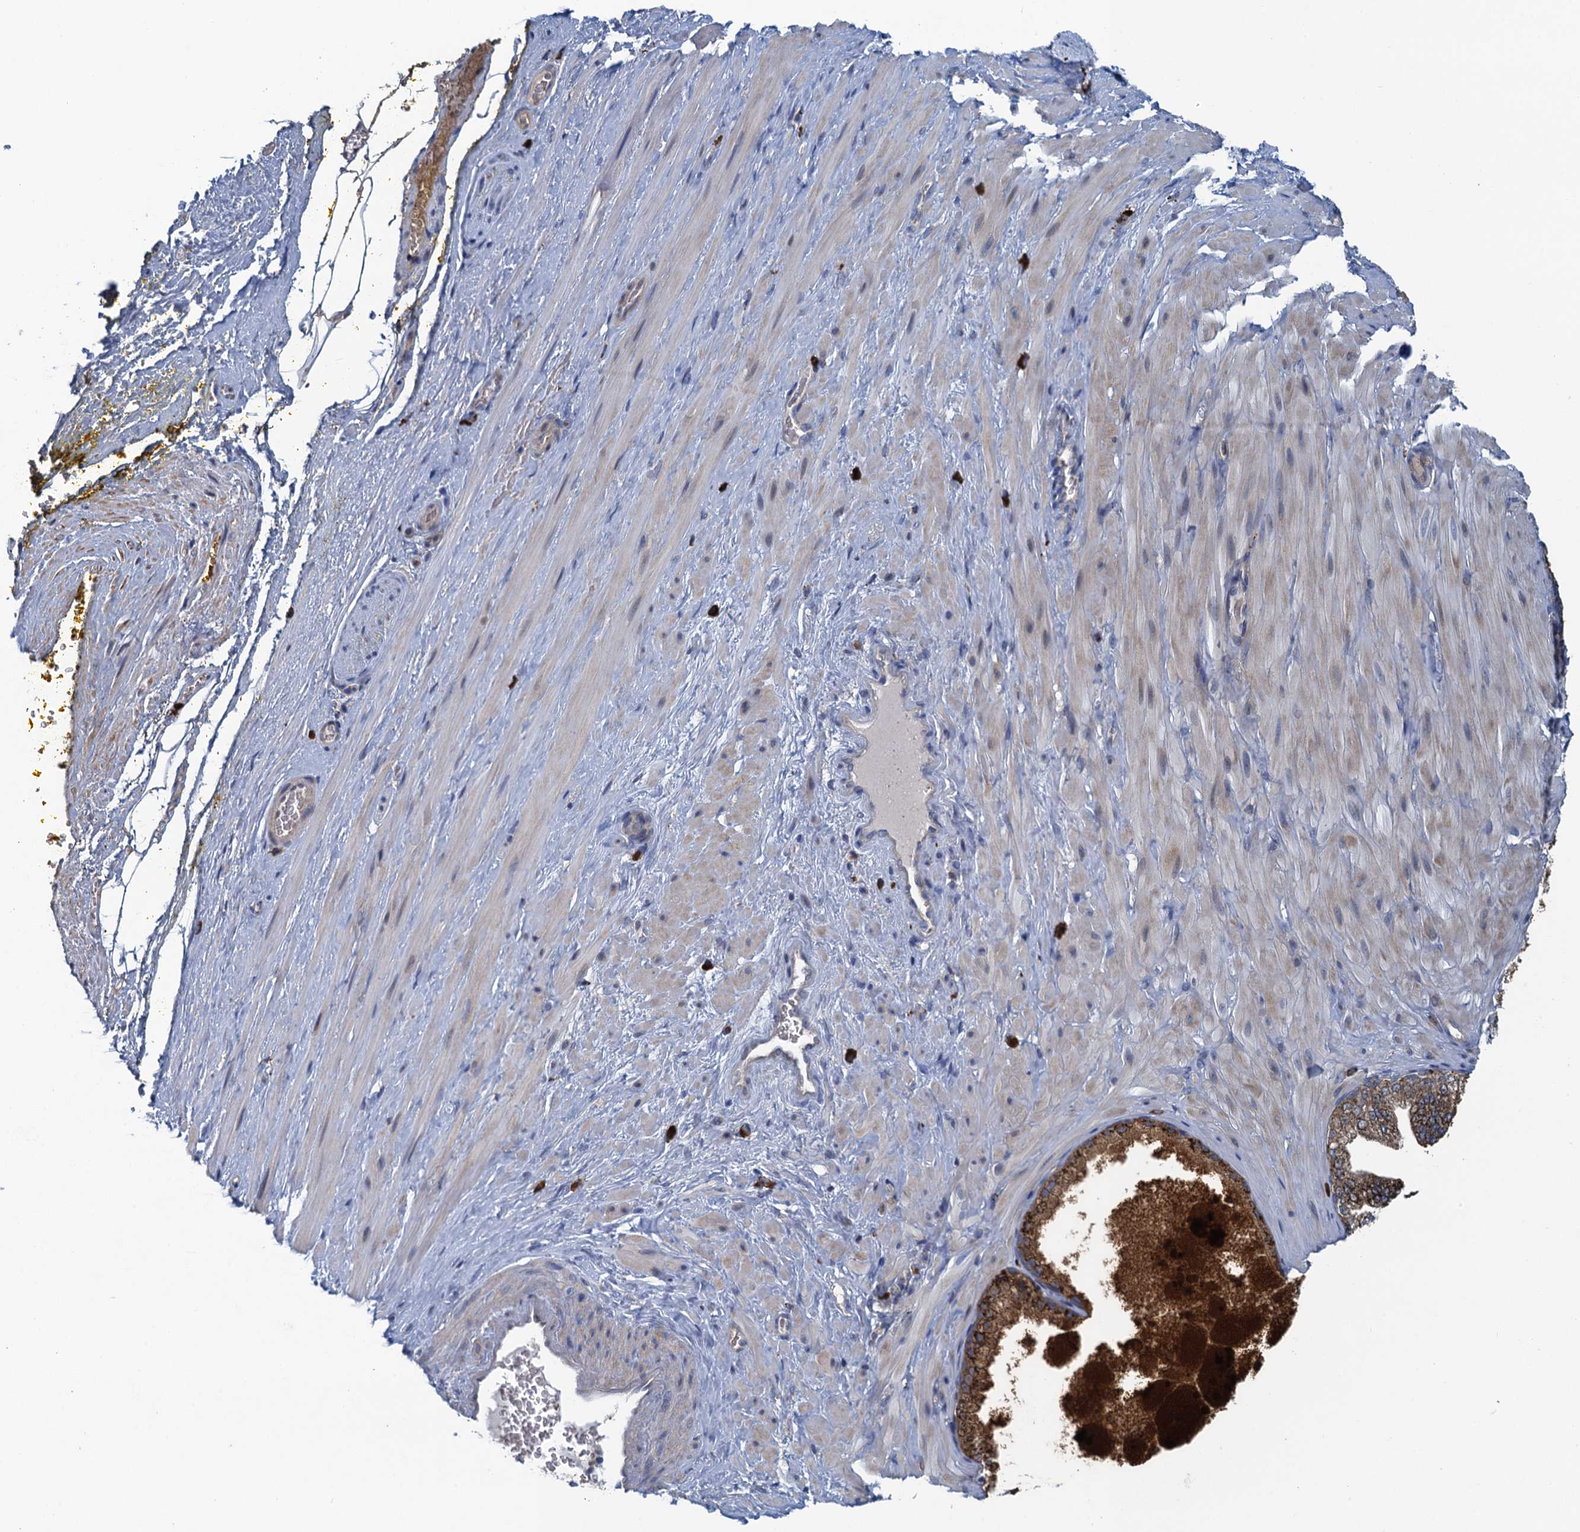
{"staining": {"intensity": "negative", "quantity": "none", "location": "none"}, "tissue": "adipose tissue", "cell_type": "Adipocytes", "image_type": "normal", "snomed": [{"axis": "morphology", "description": "Normal tissue, NOS"}, {"axis": "morphology", "description": "Adenocarcinoma, Low grade"}, {"axis": "topography", "description": "Prostate"}, {"axis": "topography", "description": "Peripheral nerve tissue"}], "caption": "This histopathology image is of benign adipose tissue stained with IHC to label a protein in brown with the nuclei are counter-stained blue. There is no staining in adipocytes. (Stains: DAB (3,3'-diaminobenzidine) immunohistochemistry (IHC) with hematoxylin counter stain, Microscopy: brightfield microscopy at high magnification).", "gene": "KBTBD8", "patient": {"sex": "male", "age": 63}}